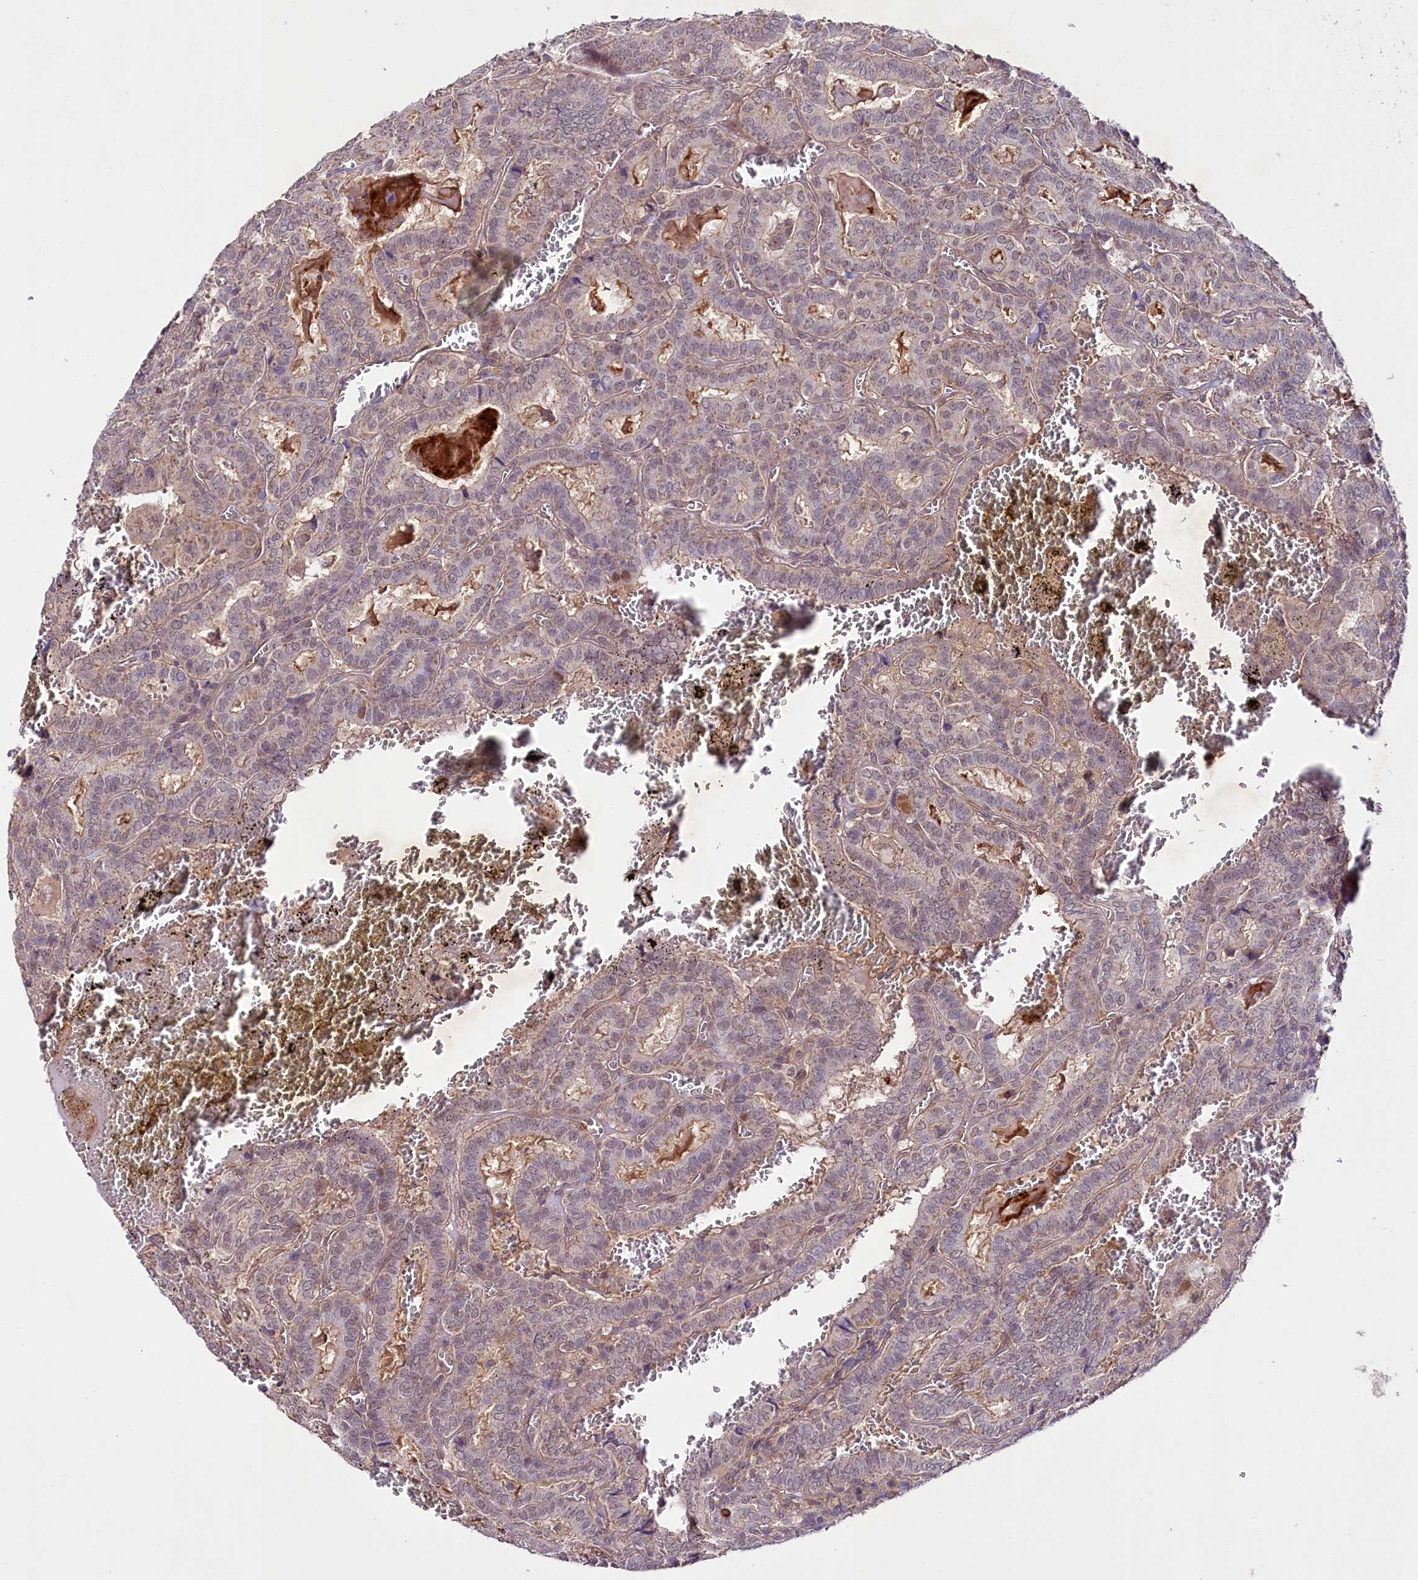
{"staining": {"intensity": "negative", "quantity": "none", "location": "none"}, "tissue": "thyroid cancer", "cell_type": "Tumor cells", "image_type": "cancer", "snomed": [{"axis": "morphology", "description": "Papillary adenocarcinoma, NOS"}, {"axis": "topography", "description": "Thyroid gland"}], "caption": "Human thyroid papillary adenocarcinoma stained for a protein using immunohistochemistry (IHC) displays no staining in tumor cells.", "gene": "PHLDB1", "patient": {"sex": "female", "age": 72}}